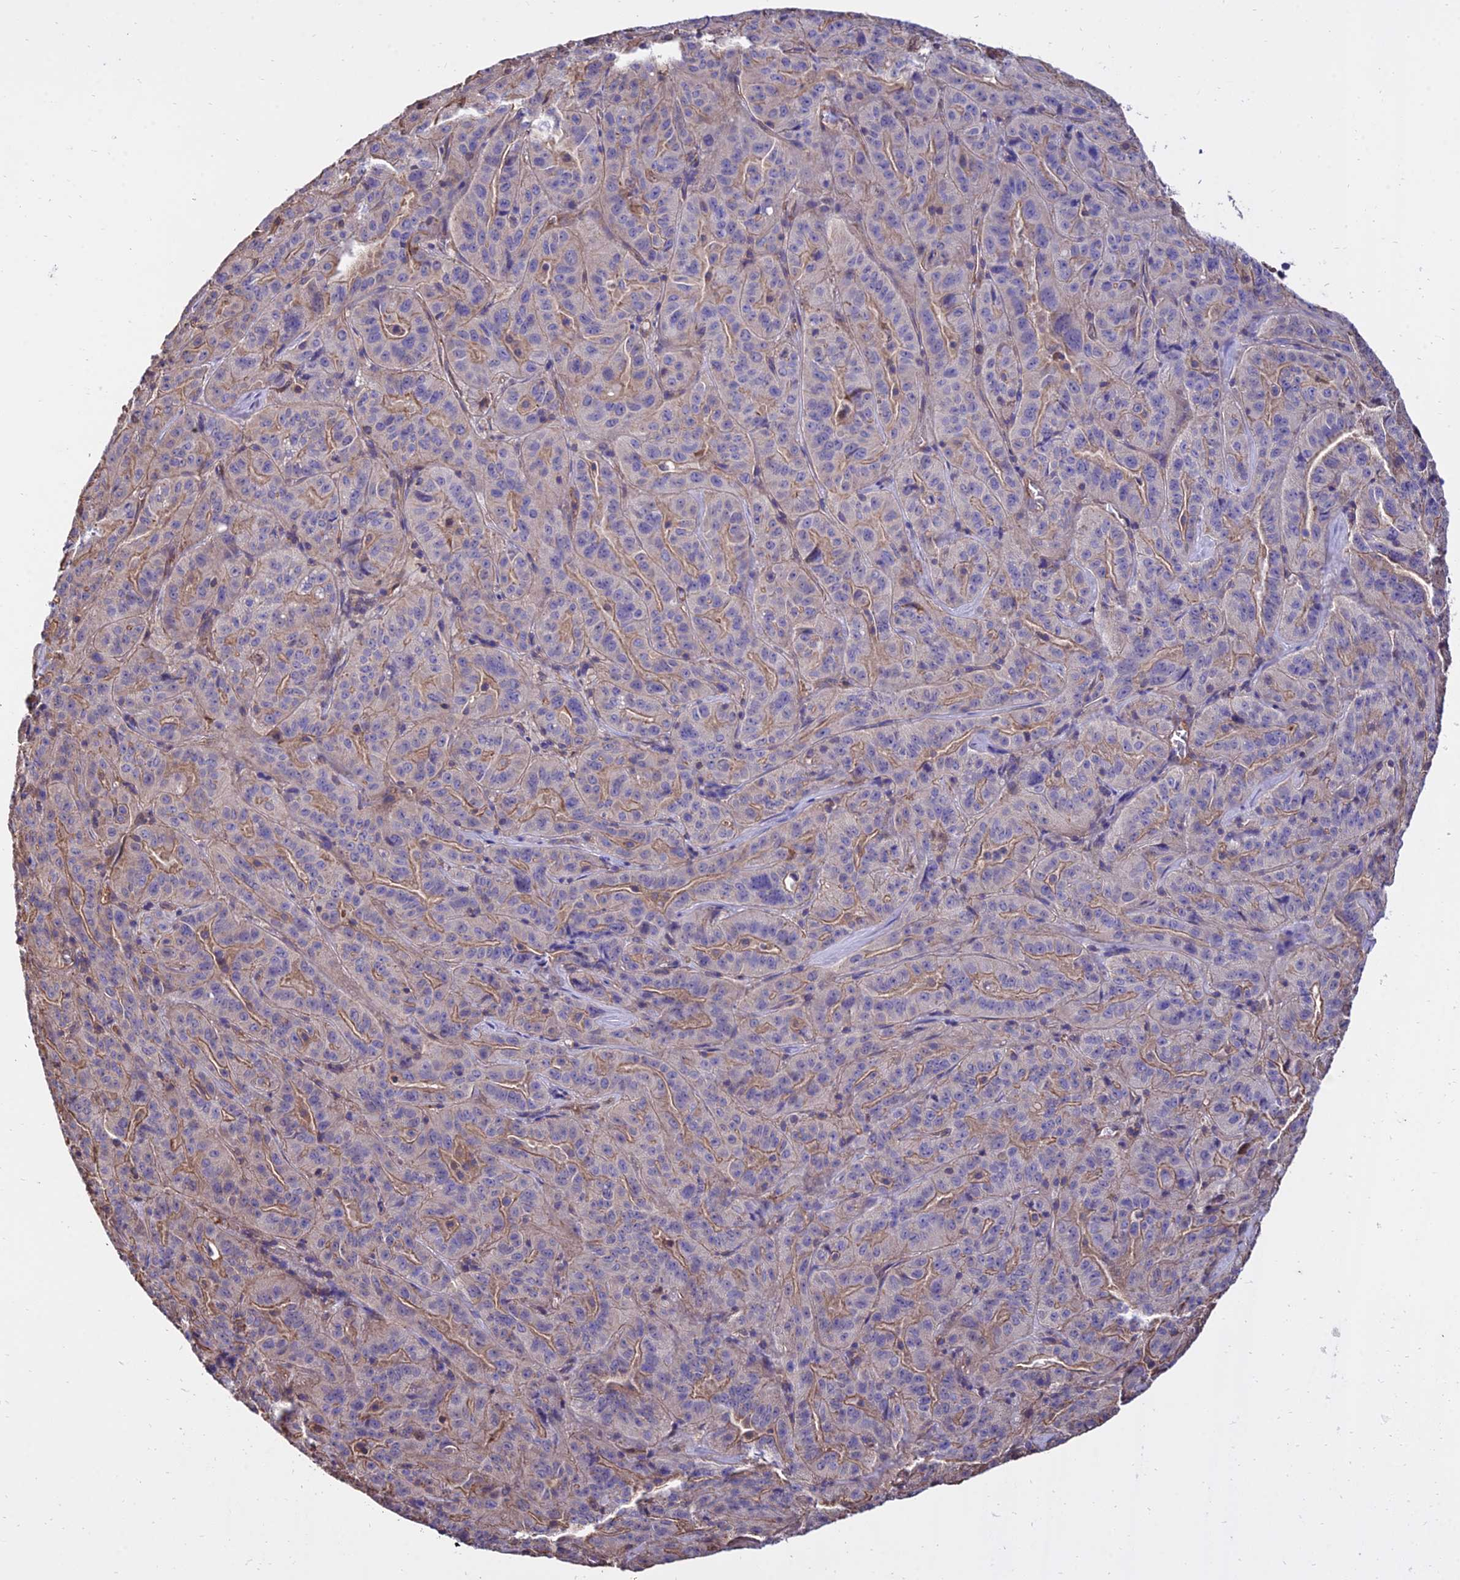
{"staining": {"intensity": "weak", "quantity": "25%-75%", "location": "cytoplasmic/membranous"}, "tissue": "pancreatic cancer", "cell_type": "Tumor cells", "image_type": "cancer", "snomed": [{"axis": "morphology", "description": "Adenocarcinoma, NOS"}, {"axis": "topography", "description": "Pancreas"}], "caption": "Weak cytoplasmic/membranous protein expression is appreciated in approximately 25%-75% of tumor cells in pancreatic cancer.", "gene": "CALM2", "patient": {"sex": "male", "age": 63}}